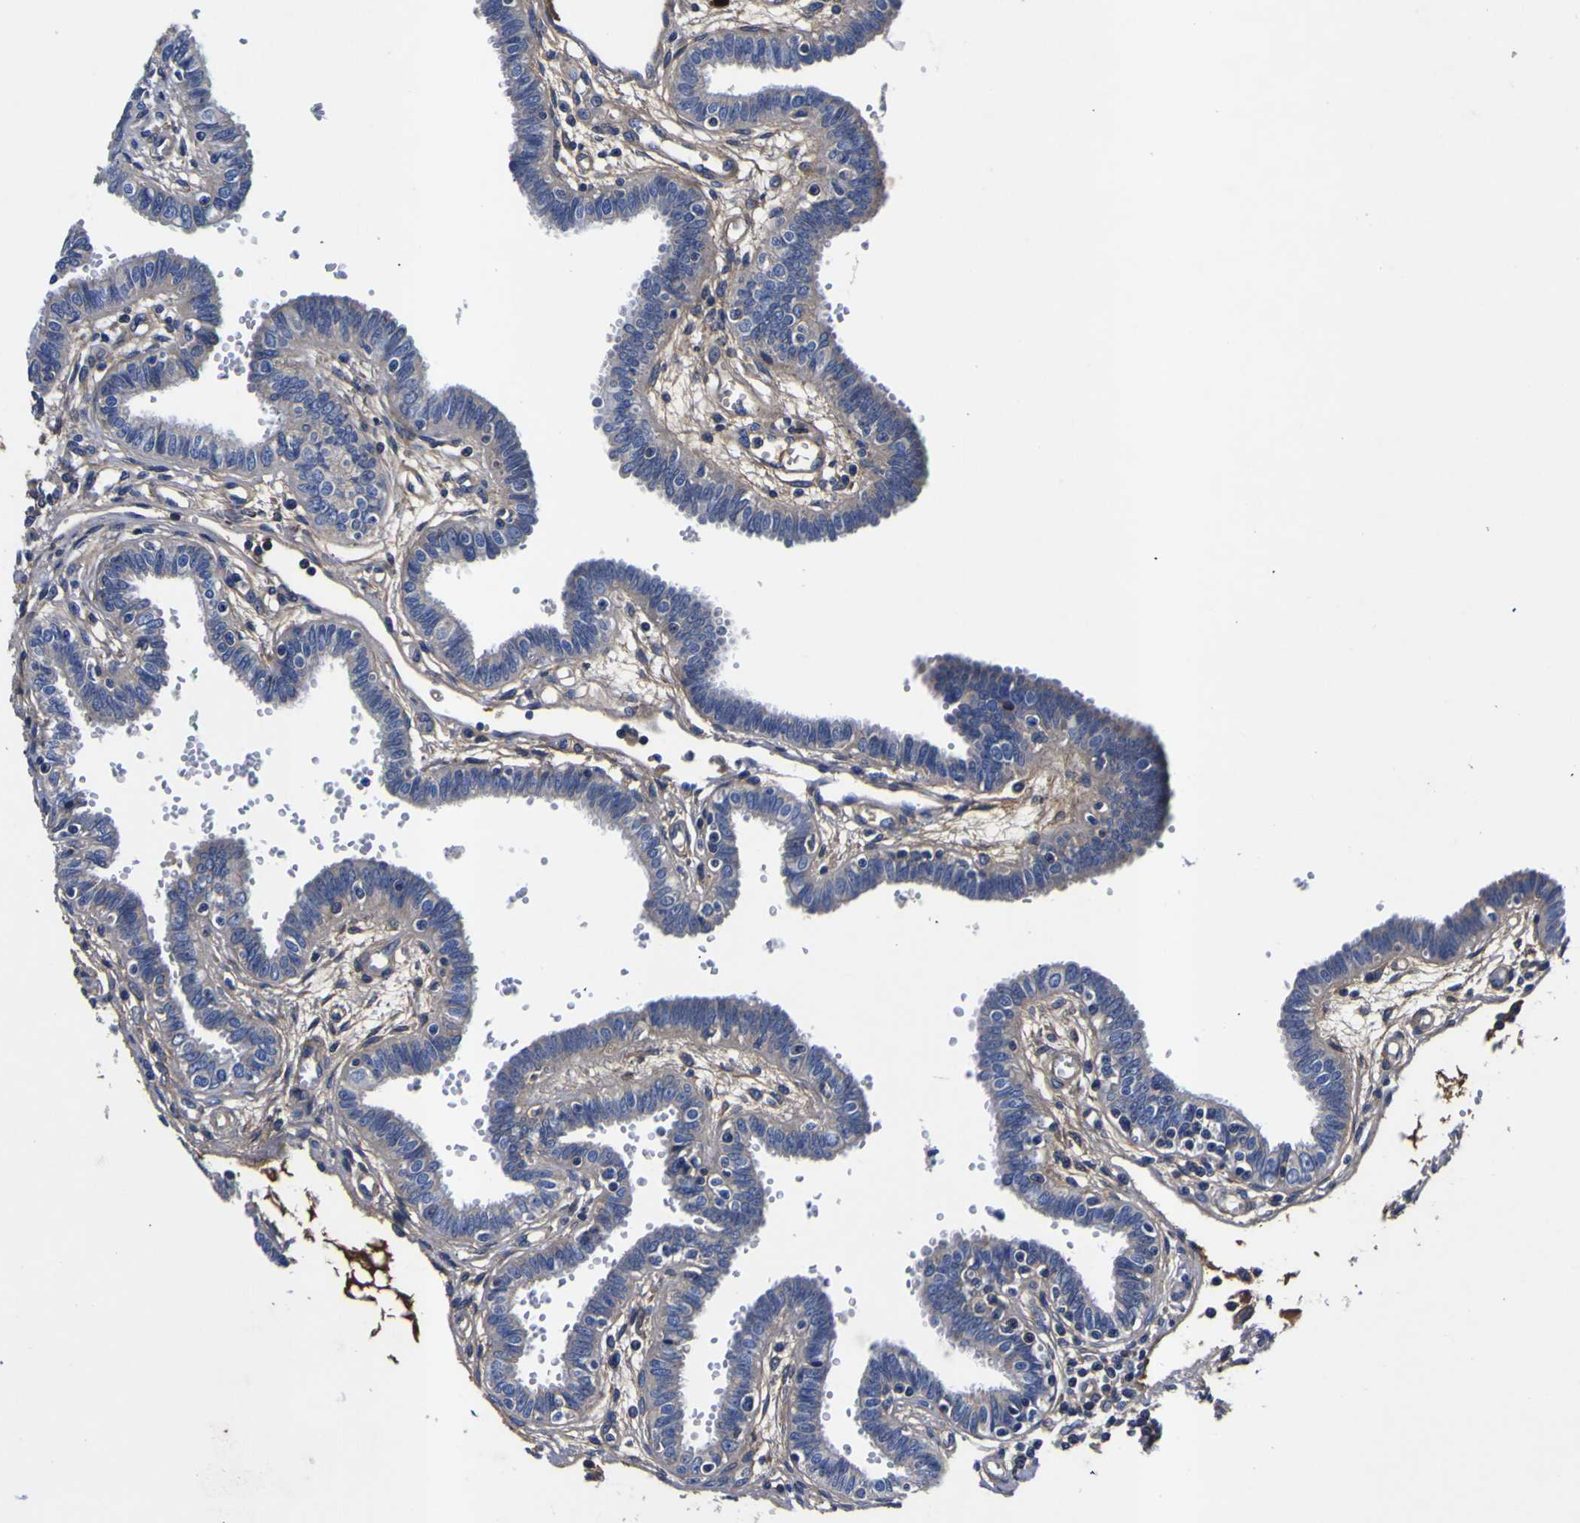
{"staining": {"intensity": "negative", "quantity": "none", "location": "none"}, "tissue": "fallopian tube", "cell_type": "Glandular cells", "image_type": "normal", "snomed": [{"axis": "morphology", "description": "Normal tissue, NOS"}, {"axis": "topography", "description": "Fallopian tube"}], "caption": "Immunohistochemistry histopathology image of unremarkable fallopian tube: human fallopian tube stained with DAB demonstrates no significant protein expression in glandular cells.", "gene": "VASN", "patient": {"sex": "female", "age": 32}}